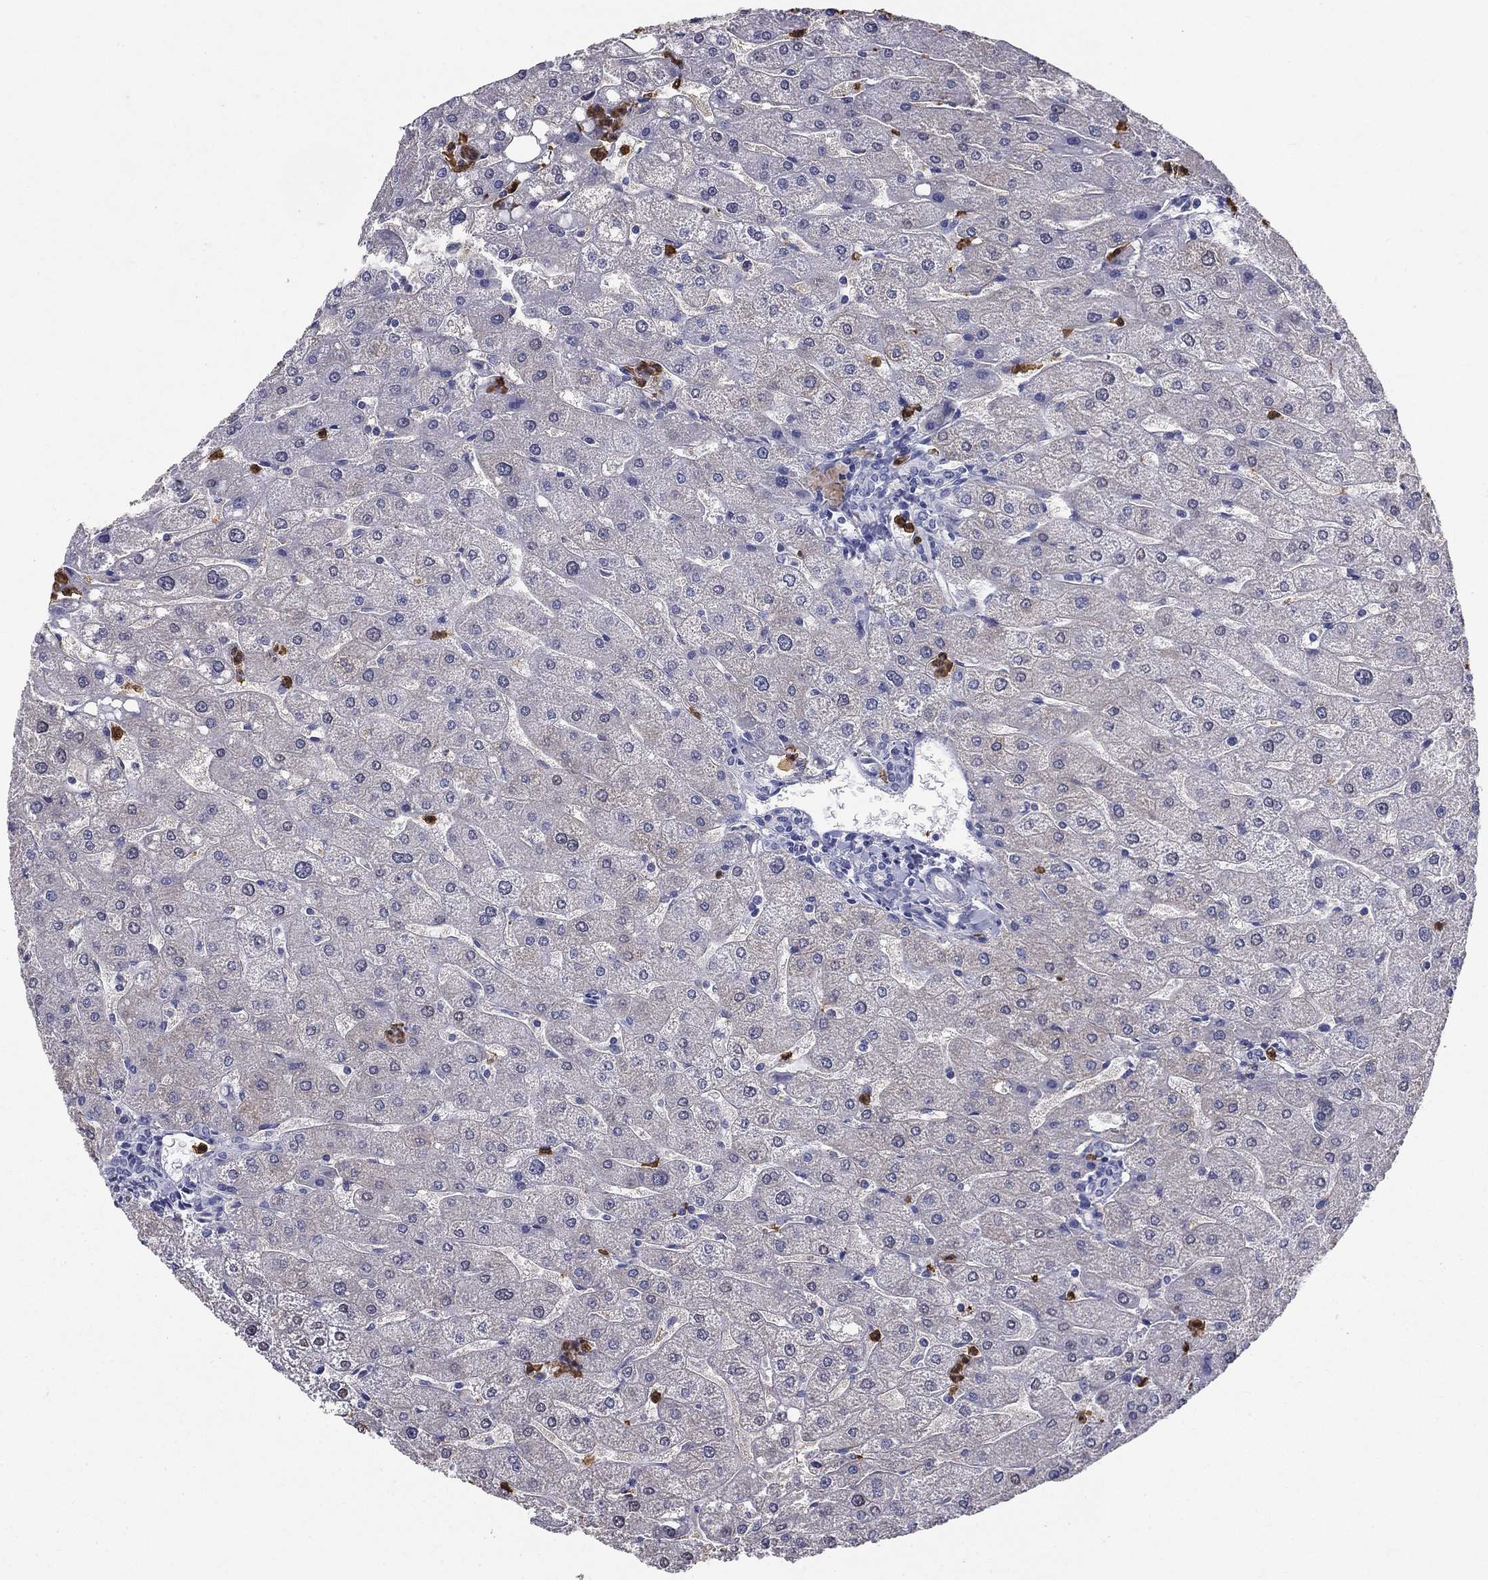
{"staining": {"intensity": "negative", "quantity": "none", "location": "none"}, "tissue": "liver", "cell_type": "Cholangiocytes", "image_type": "normal", "snomed": [{"axis": "morphology", "description": "Normal tissue, NOS"}, {"axis": "topography", "description": "Liver"}], "caption": "Immunohistochemistry (IHC) histopathology image of unremarkable human liver stained for a protein (brown), which reveals no staining in cholangiocytes.", "gene": "IGSF8", "patient": {"sex": "male", "age": 67}}